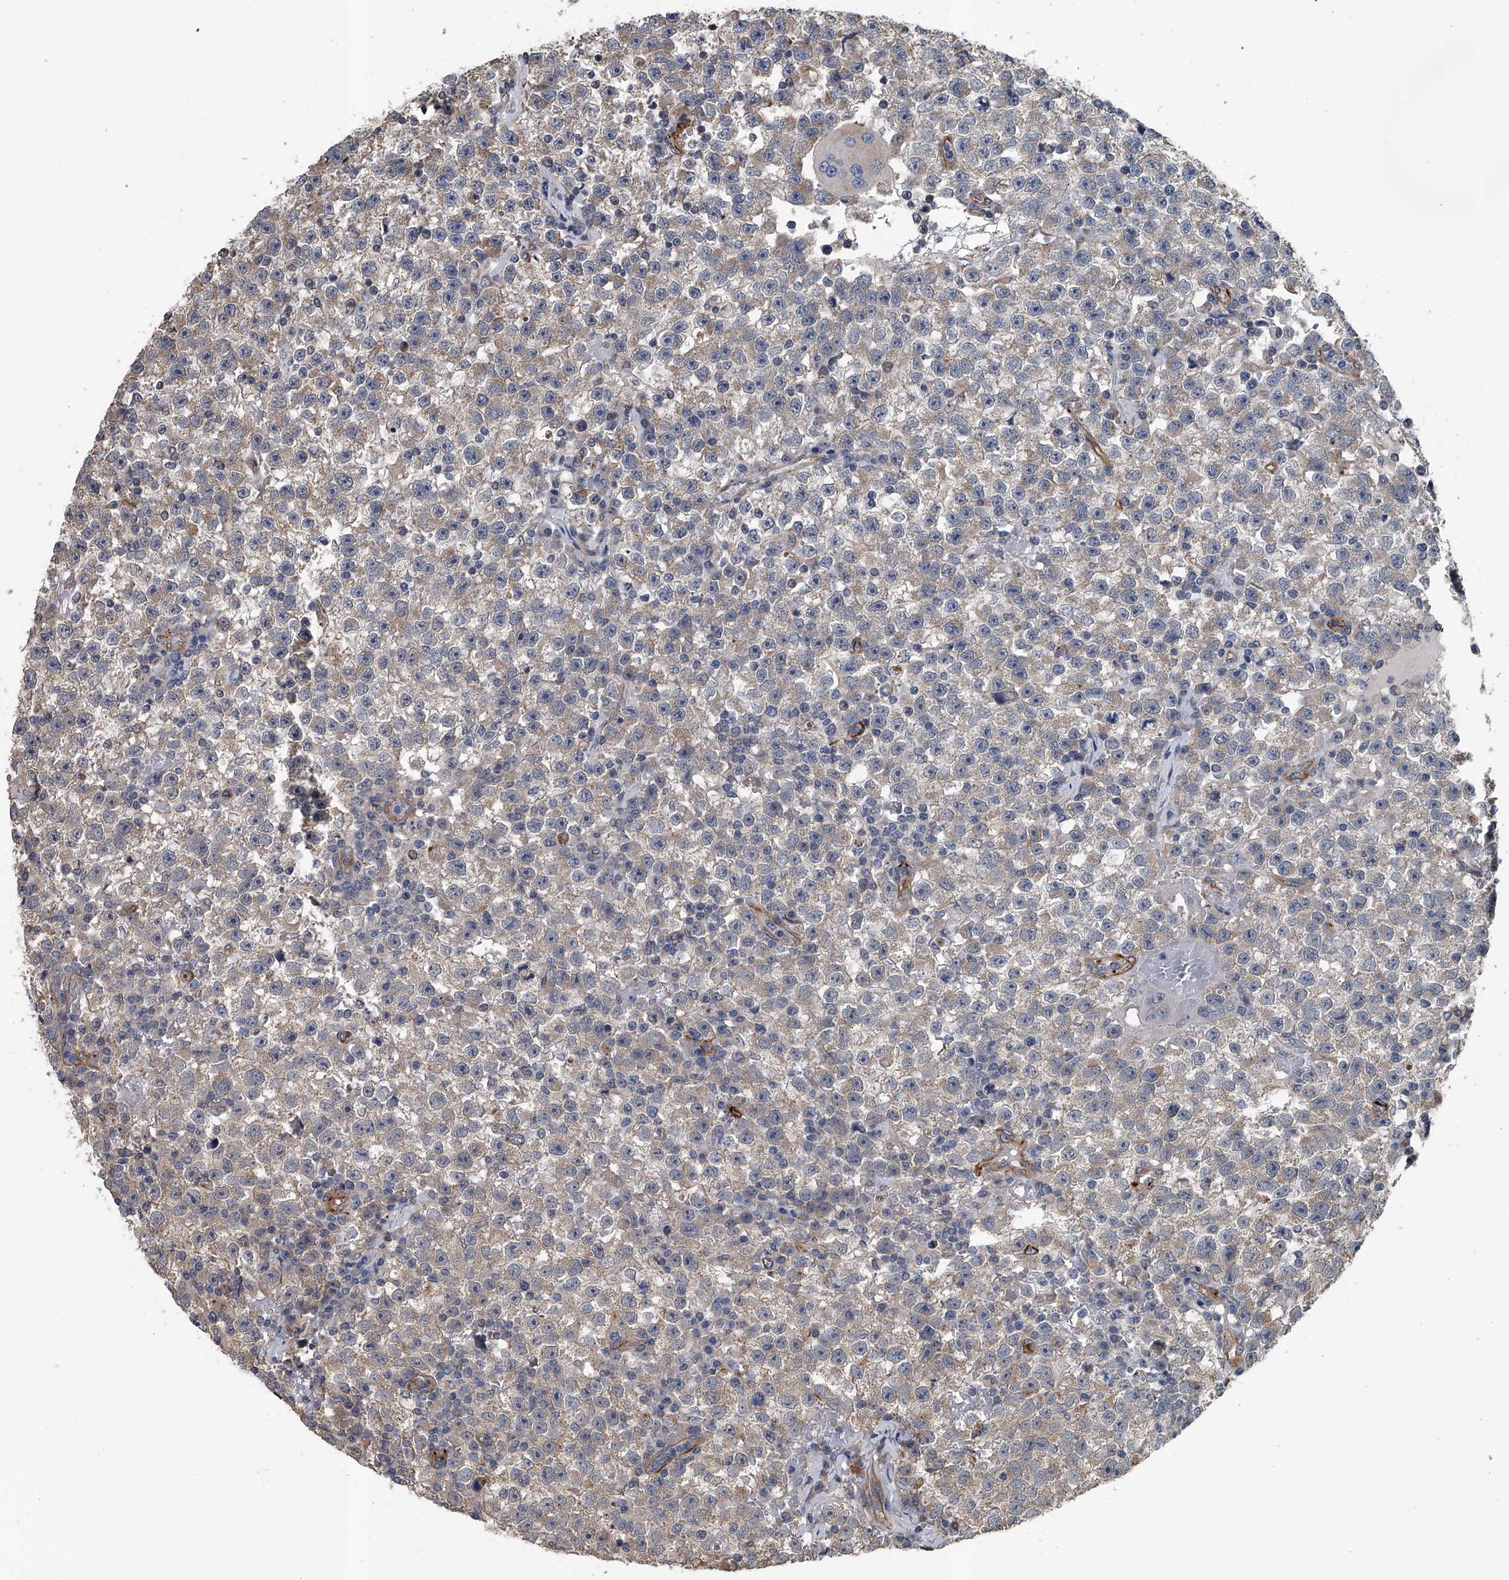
{"staining": {"intensity": "weak", "quantity": "<25%", "location": "cytoplasmic/membranous"}, "tissue": "testis cancer", "cell_type": "Tumor cells", "image_type": "cancer", "snomed": [{"axis": "morphology", "description": "Seminoma, NOS"}, {"axis": "topography", "description": "Testis"}], "caption": "Tumor cells are negative for brown protein staining in testis seminoma.", "gene": "LDLRAD2", "patient": {"sex": "male", "age": 22}}